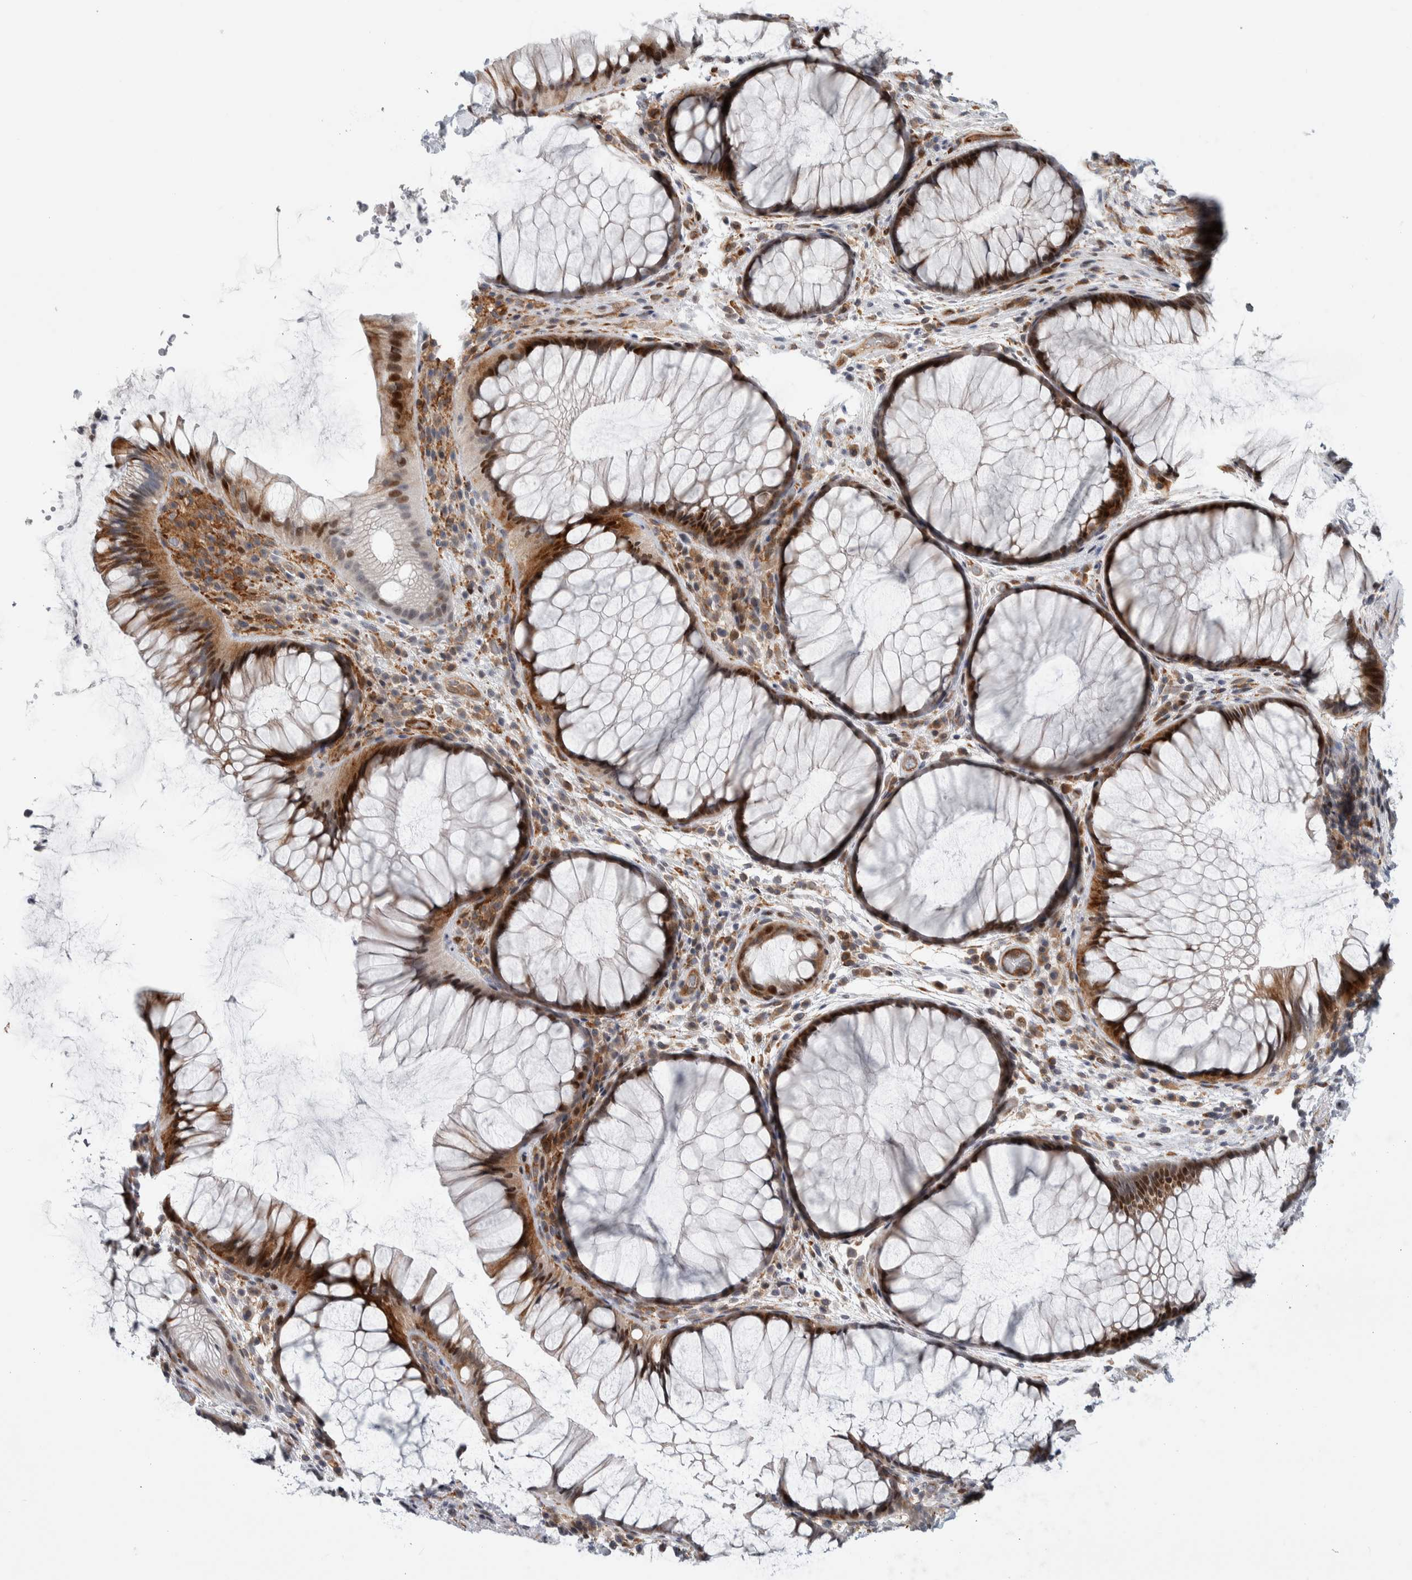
{"staining": {"intensity": "strong", "quantity": "25%-75%", "location": "cytoplasmic/membranous,nuclear"}, "tissue": "rectum", "cell_type": "Glandular cells", "image_type": "normal", "snomed": [{"axis": "morphology", "description": "Normal tissue, NOS"}, {"axis": "topography", "description": "Rectum"}], "caption": "Protein analysis of benign rectum exhibits strong cytoplasmic/membranous,nuclear staining in approximately 25%-75% of glandular cells.", "gene": "MSL1", "patient": {"sex": "male", "age": 51}}